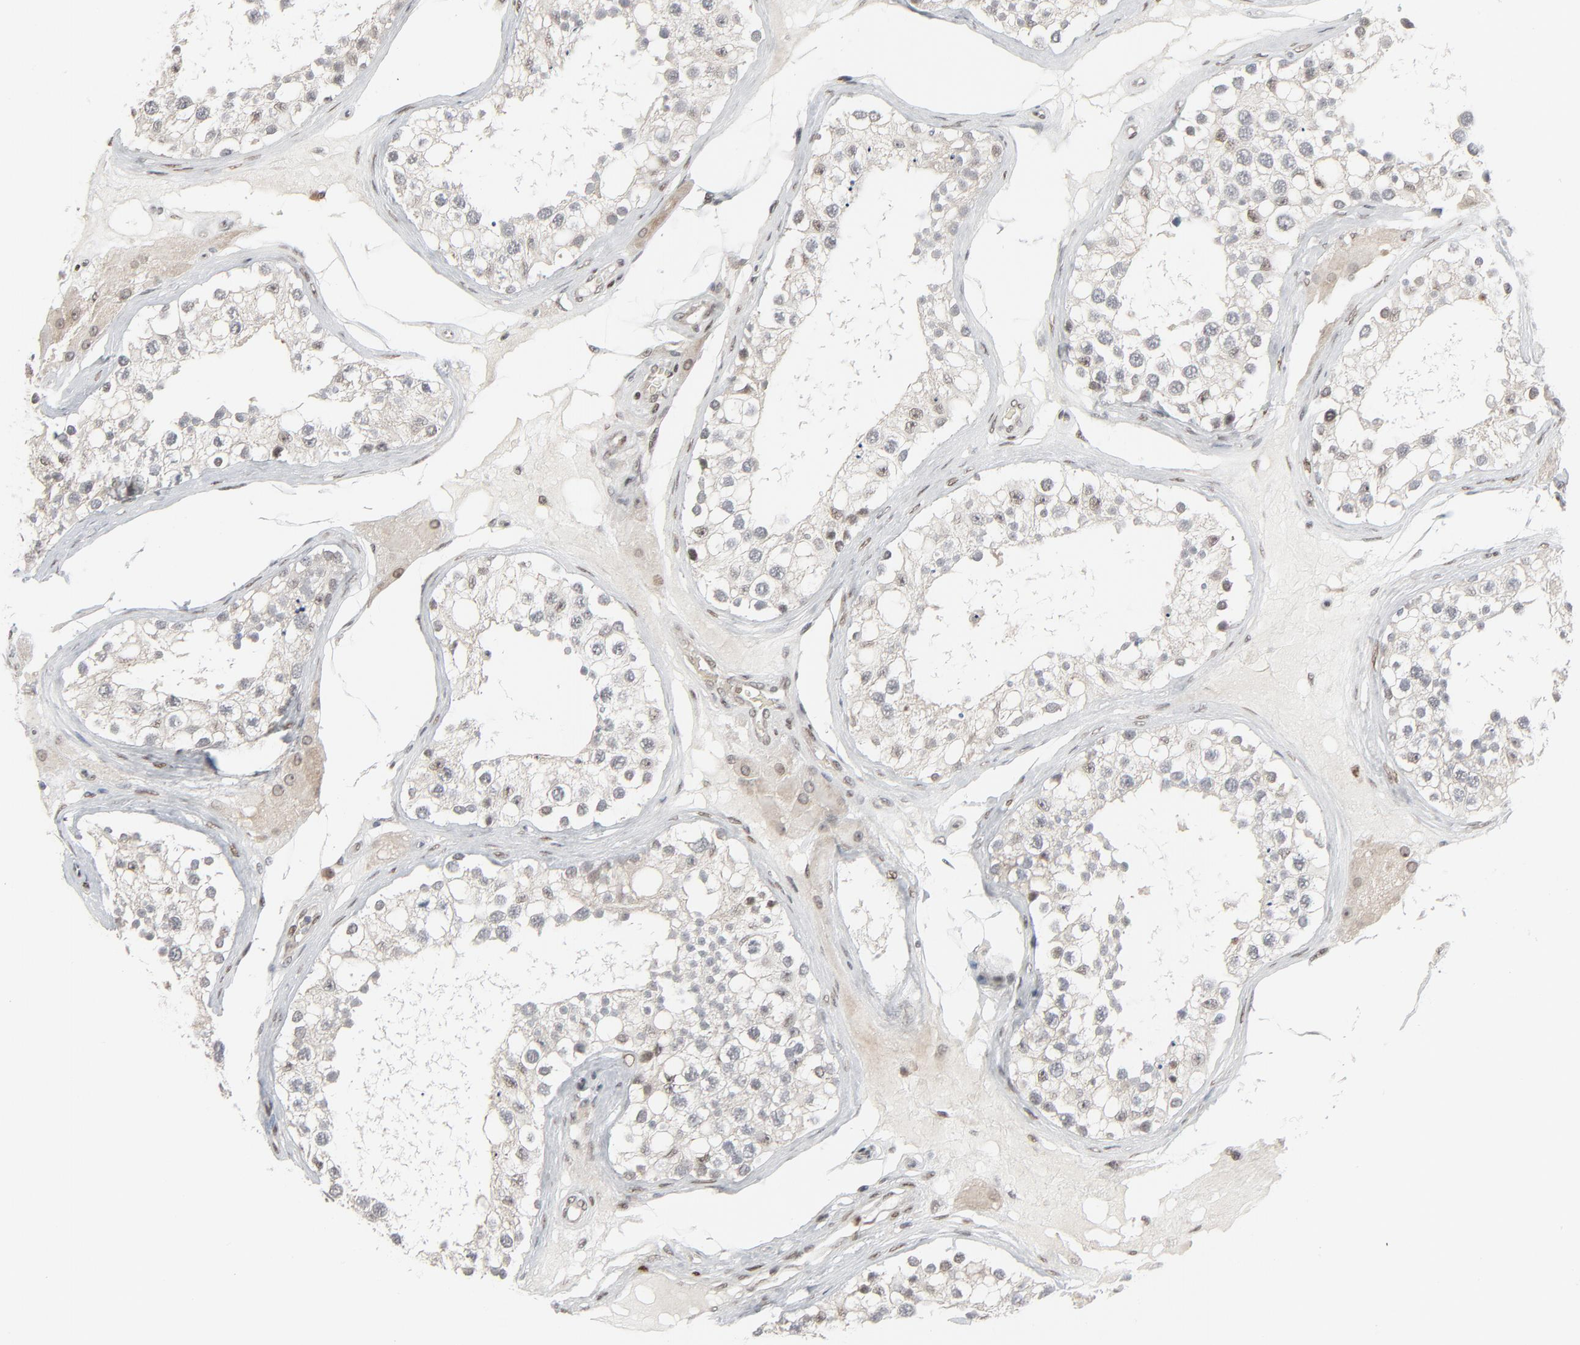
{"staining": {"intensity": "moderate", "quantity": "<25%", "location": "nuclear"}, "tissue": "testis", "cell_type": "Cells in seminiferous ducts", "image_type": "normal", "snomed": [{"axis": "morphology", "description": "Normal tissue, NOS"}, {"axis": "topography", "description": "Testis"}], "caption": "Testis stained for a protein exhibits moderate nuclear positivity in cells in seminiferous ducts.", "gene": "CUX1", "patient": {"sex": "male", "age": 68}}